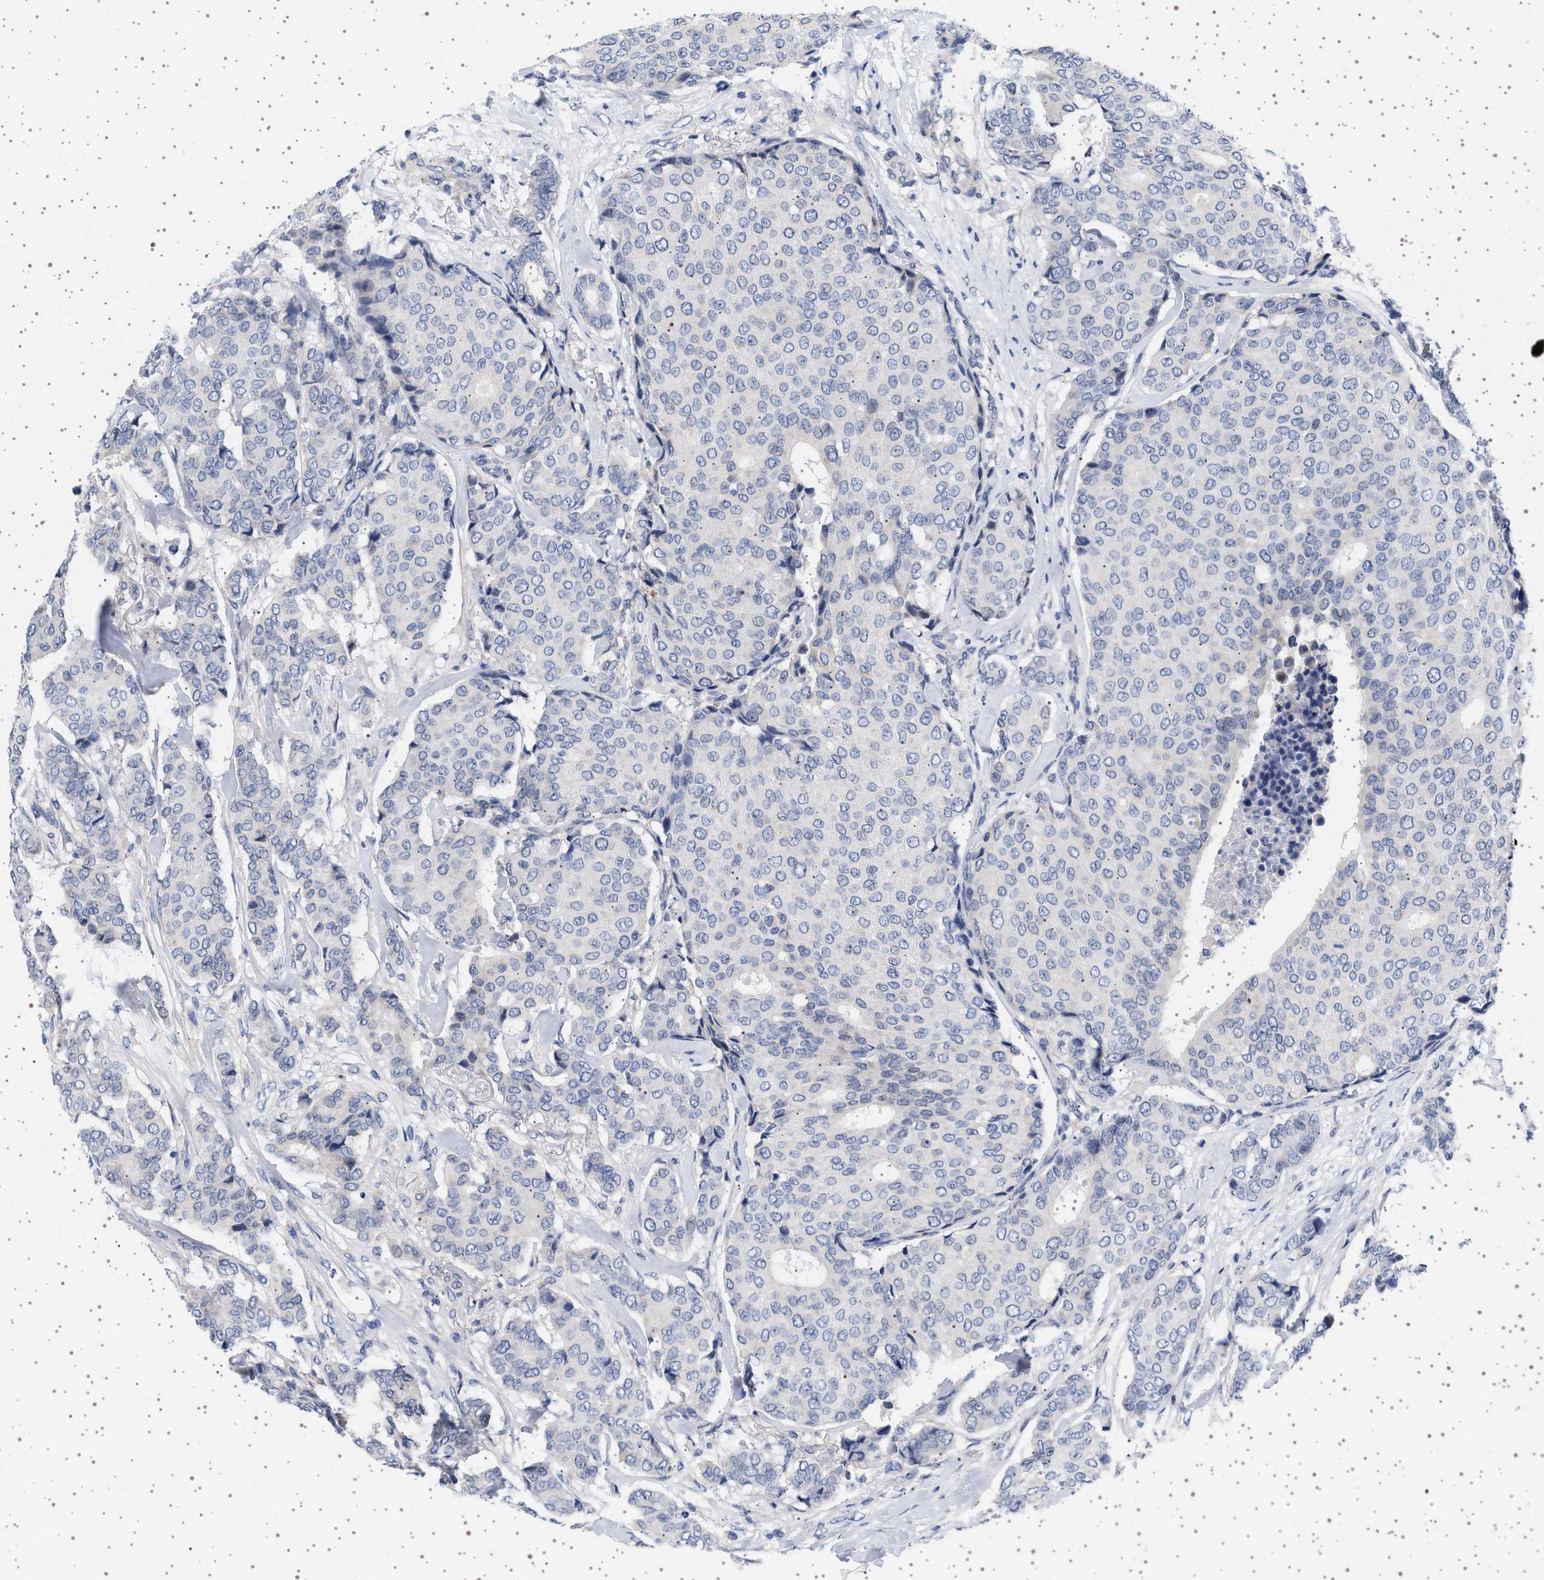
{"staining": {"intensity": "negative", "quantity": "none", "location": "none"}, "tissue": "breast cancer", "cell_type": "Tumor cells", "image_type": "cancer", "snomed": [{"axis": "morphology", "description": "Duct carcinoma"}, {"axis": "topography", "description": "Breast"}], "caption": "Human breast intraductal carcinoma stained for a protein using immunohistochemistry (IHC) shows no positivity in tumor cells.", "gene": "TRMT10B", "patient": {"sex": "female", "age": 75}}